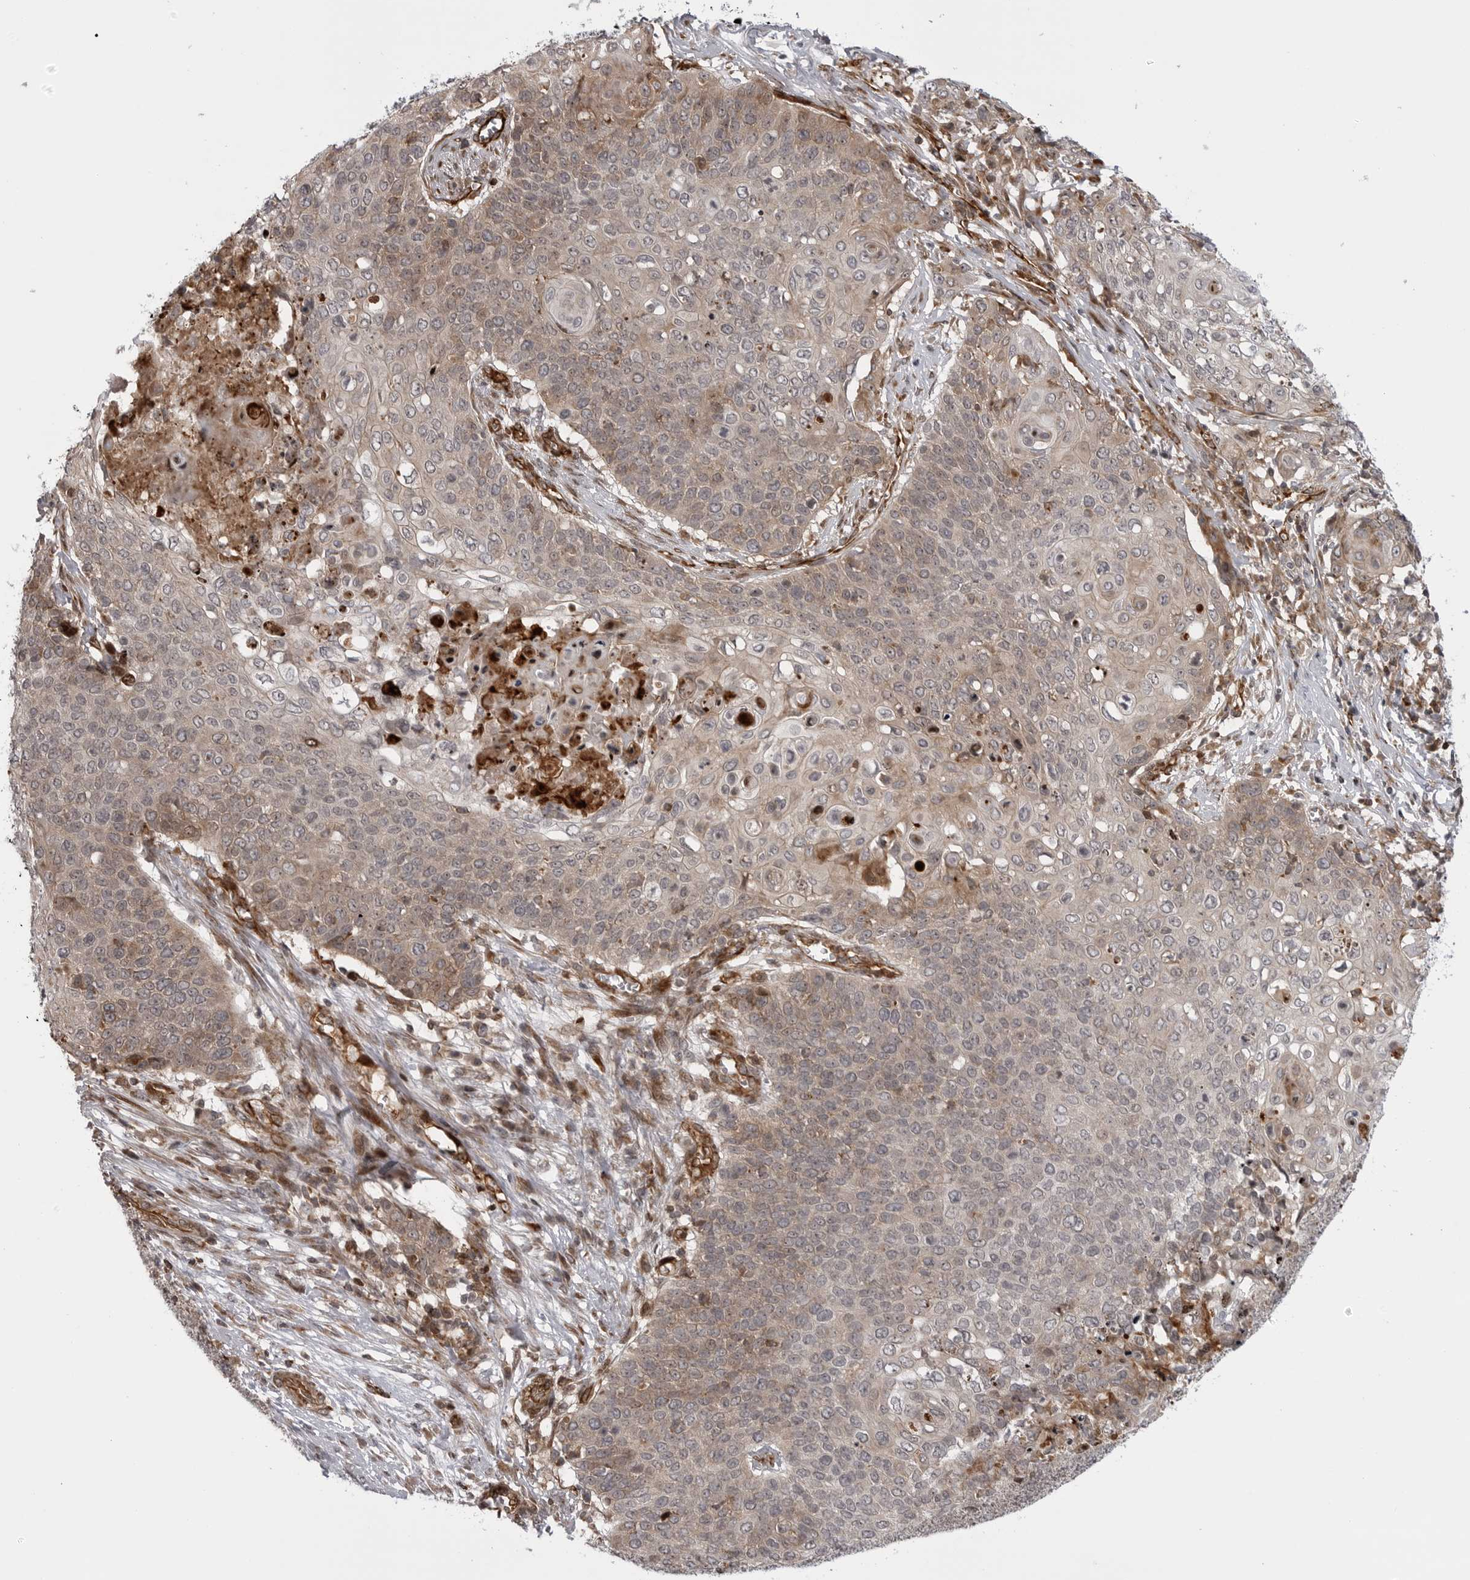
{"staining": {"intensity": "weak", "quantity": "25%-75%", "location": "cytoplasmic/membranous"}, "tissue": "cervical cancer", "cell_type": "Tumor cells", "image_type": "cancer", "snomed": [{"axis": "morphology", "description": "Squamous cell carcinoma, NOS"}, {"axis": "topography", "description": "Cervix"}], "caption": "This is a histology image of immunohistochemistry (IHC) staining of cervical squamous cell carcinoma, which shows weak expression in the cytoplasmic/membranous of tumor cells.", "gene": "ABL1", "patient": {"sex": "female", "age": 39}}